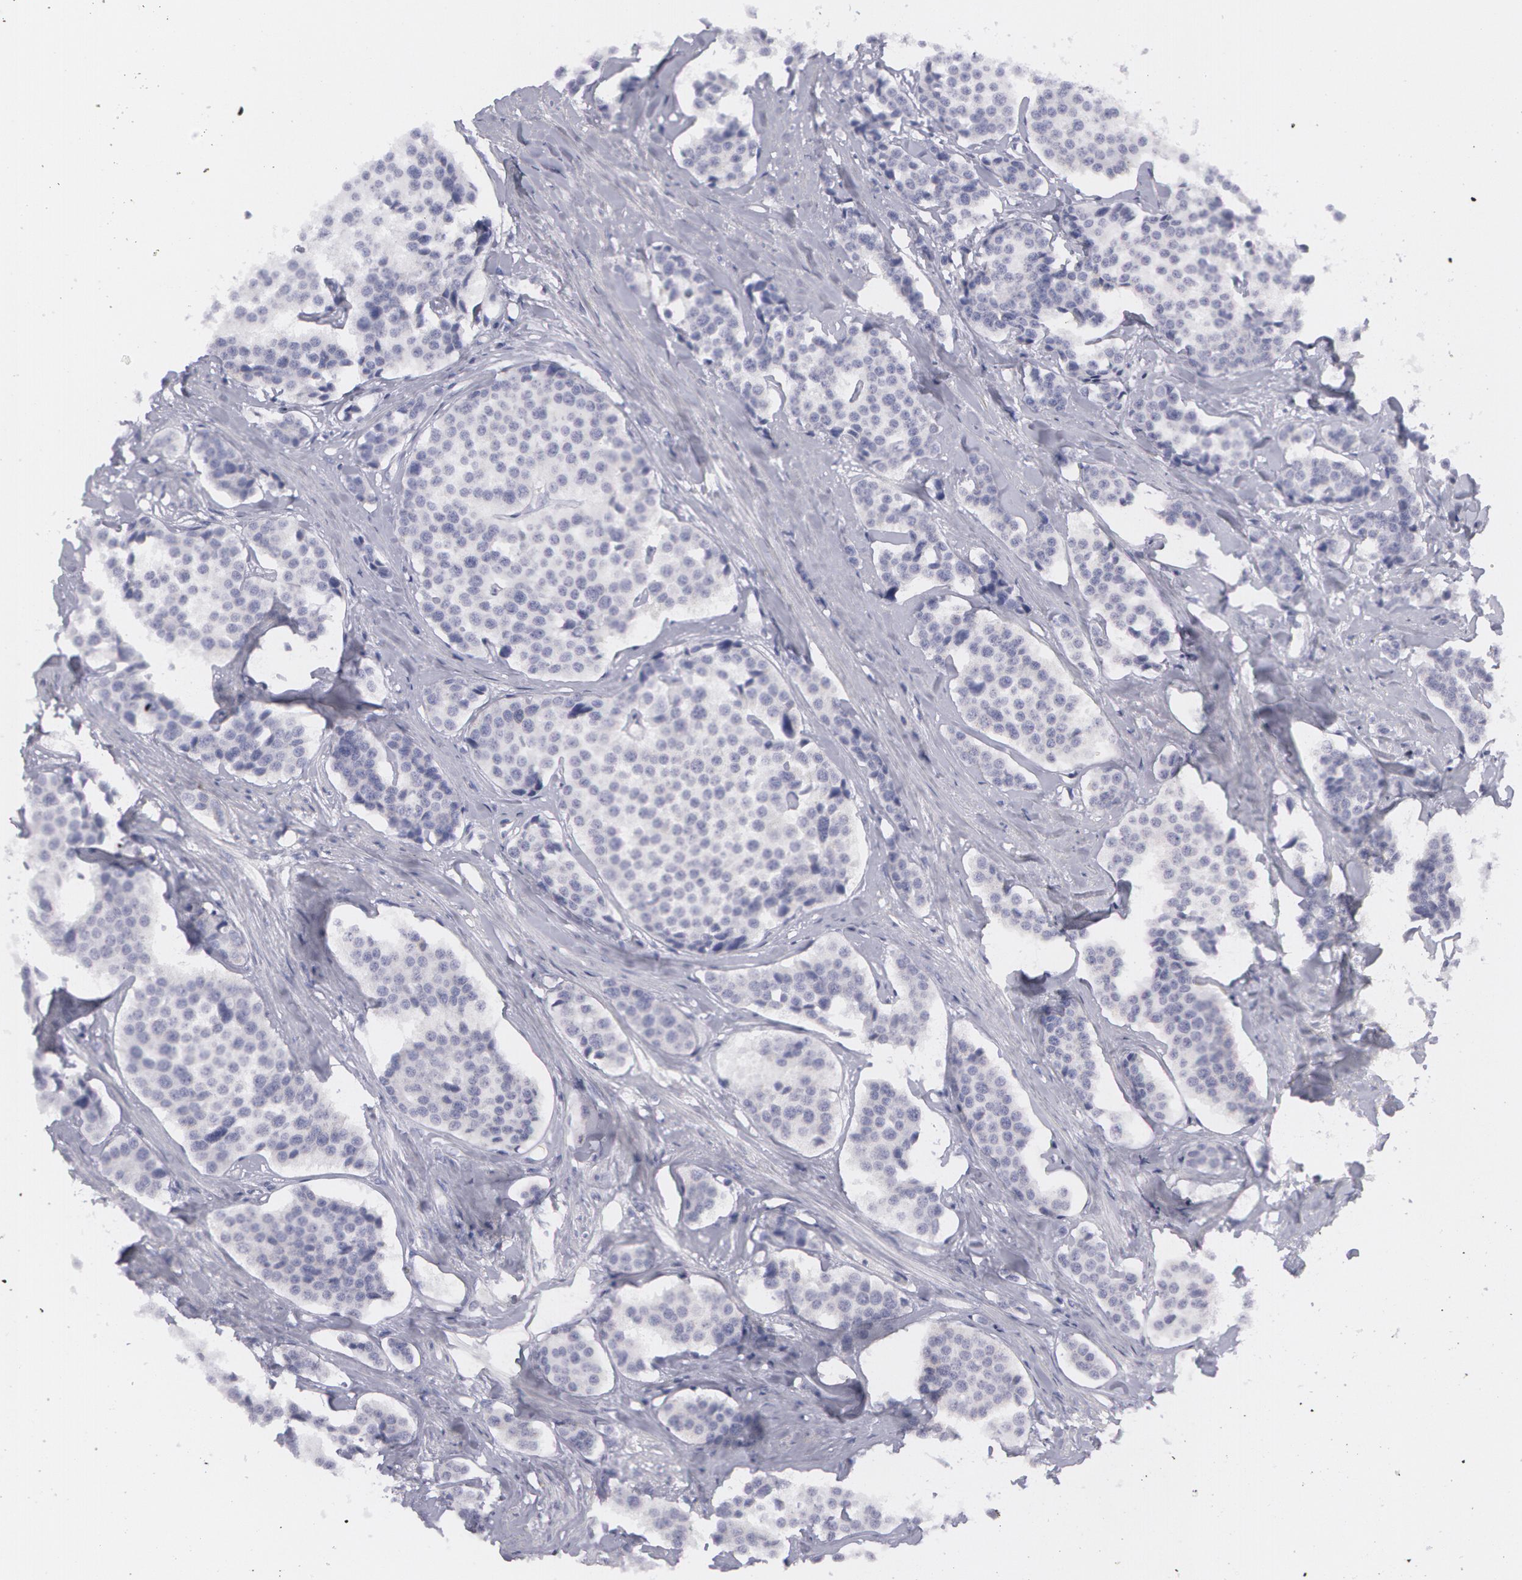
{"staining": {"intensity": "negative", "quantity": "none", "location": "none"}, "tissue": "carcinoid", "cell_type": "Tumor cells", "image_type": "cancer", "snomed": [{"axis": "morphology", "description": "Carcinoid, malignant, NOS"}, {"axis": "topography", "description": "Small intestine"}], "caption": "This is an immunohistochemistry (IHC) image of human carcinoid. There is no expression in tumor cells.", "gene": "AMACR", "patient": {"sex": "male", "age": 60}}